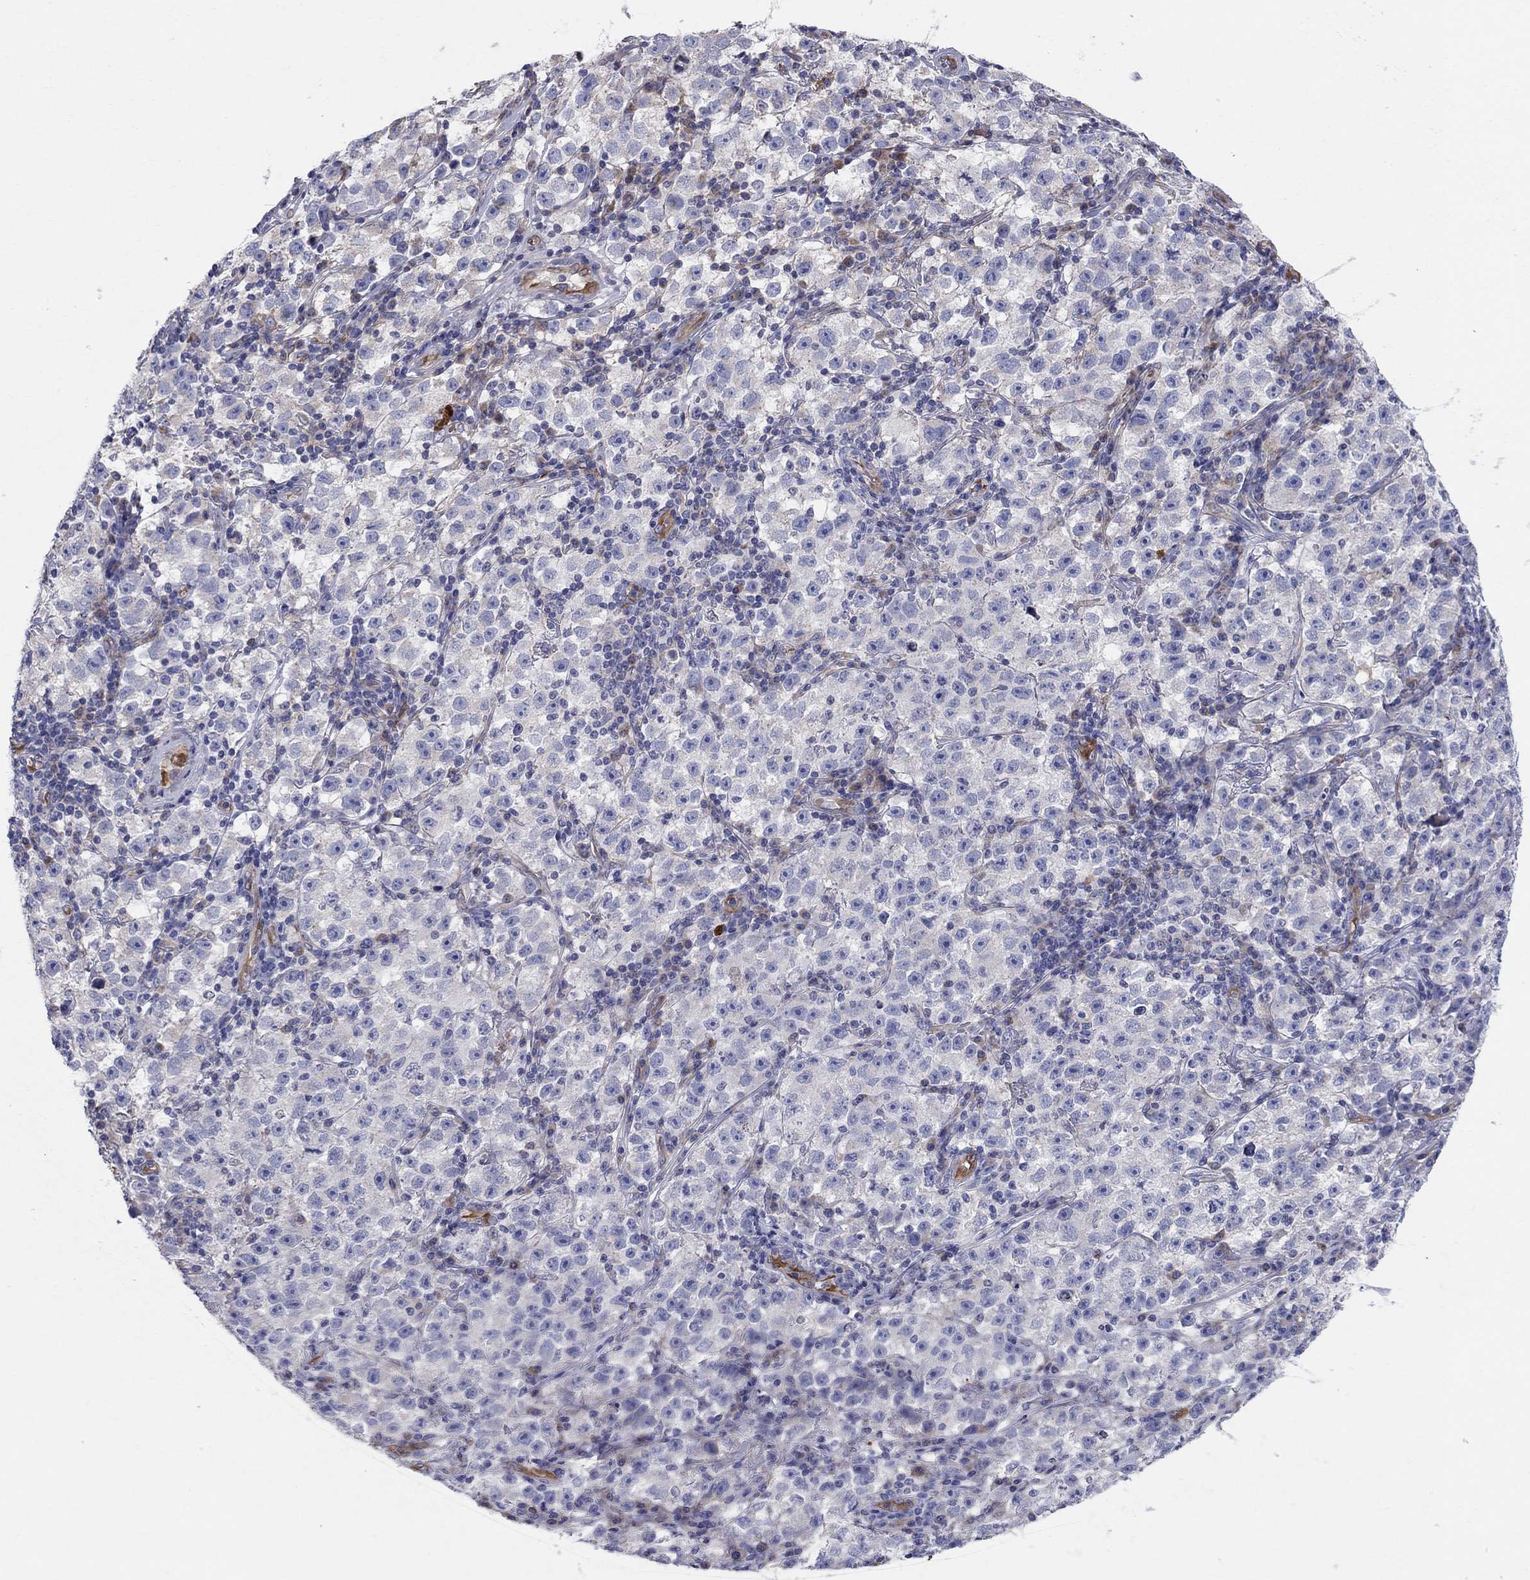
{"staining": {"intensity": "negative", "quantity": "none", "location": "none"}, "tissue": "testis cancer", "cell_type": "Tumor cells", "image_type": "cancer", "snomed": [{"axis": "morphology", "description": "Seminoma, NOS"}, {"axis": "topography", "description": "Testis"}], "caption": "This image is of testis cancer stained with immunohistochemistry to label a protein in brown with the nuclei are counter-stained blue. There is no expression in tumor cells.", "gene": "EMP2", "patient": {"sex": "male", "age": 22}}